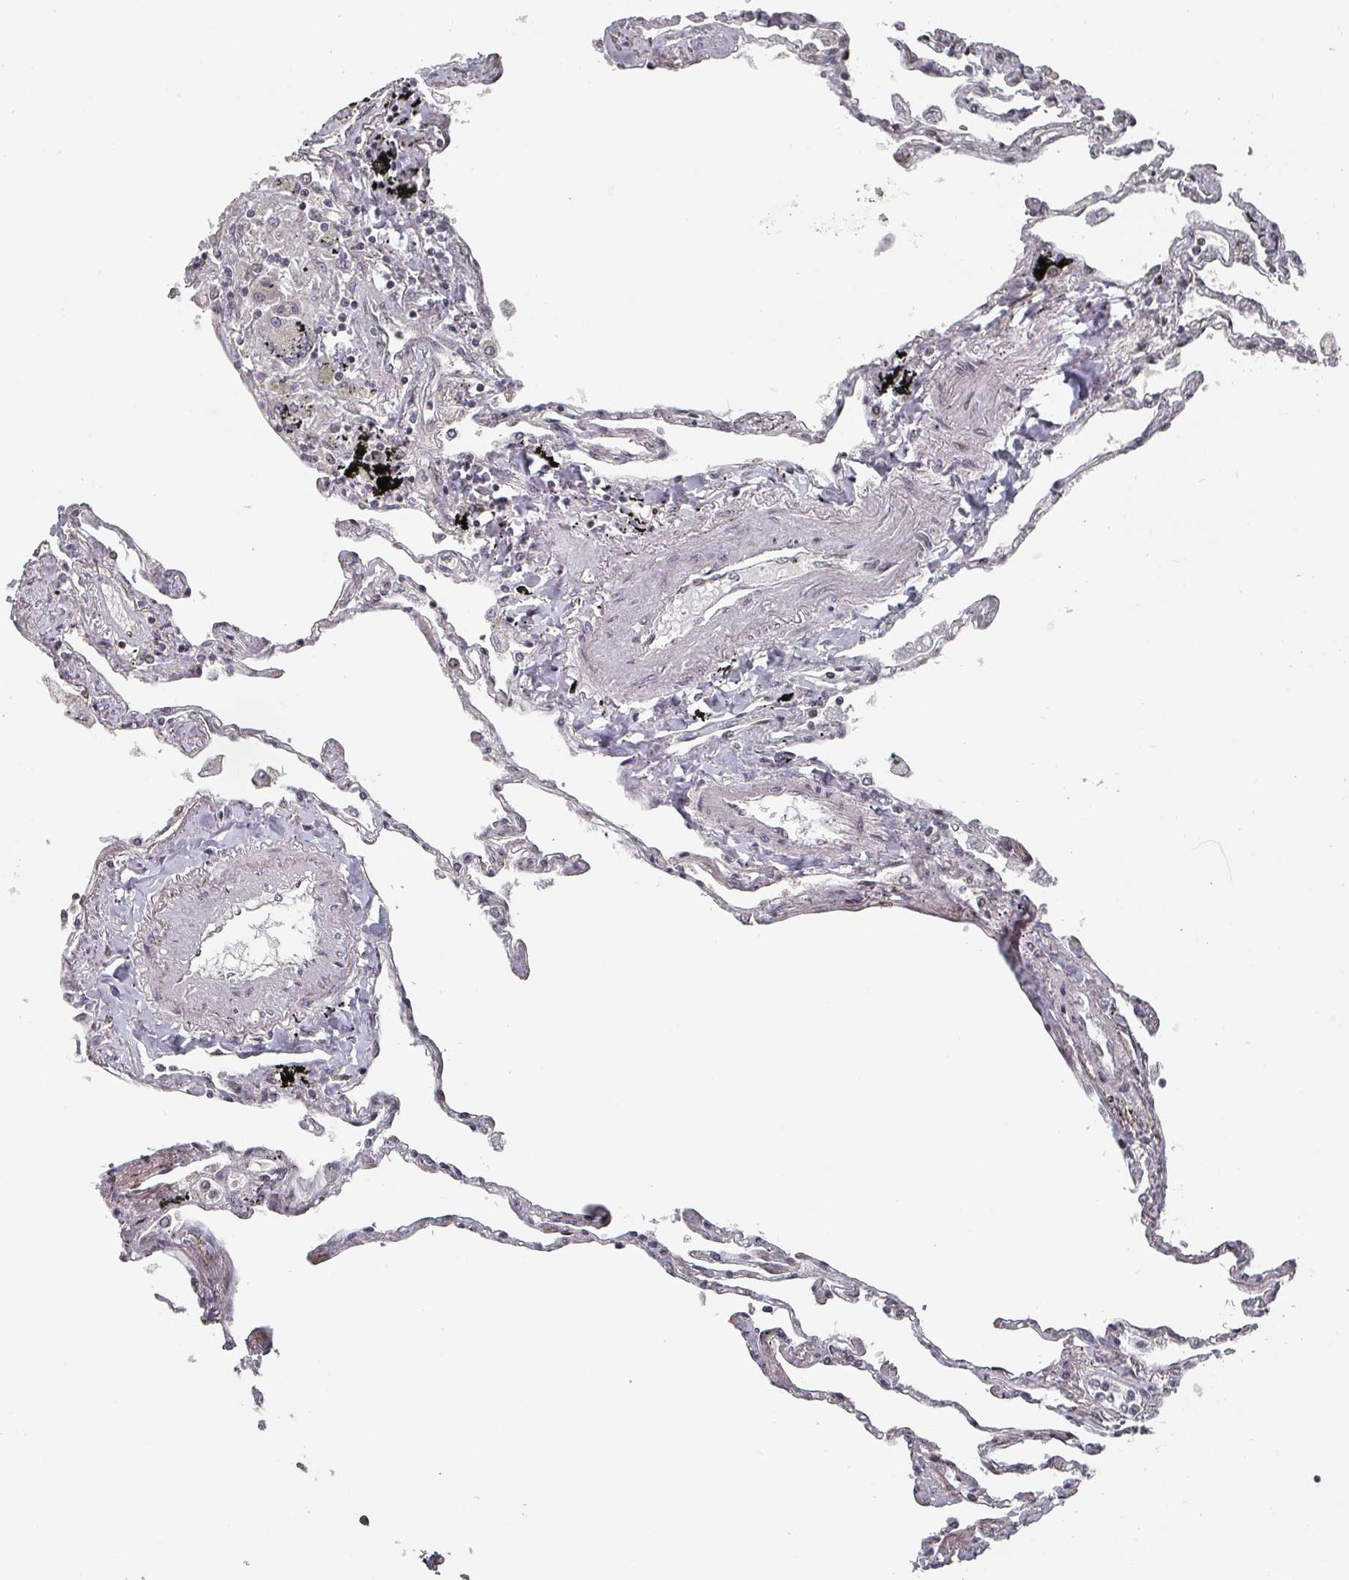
{"staining": {"intensity": "weak", "quantity": "25%-75%", "location": "nuclear"}, "tissue": "lung", "cell_type": "Alveolar cells", "image_type": "normal", "snomed": [{"axis": "morphology", "description": "Normal tissue, NOS"}, {"axis": "topography", "description": "Lung"}], "caption": "High-power microscopy captured an immunohistochemistry image of unremarkable lung, revealing weak nuclear positivity in about 25%-75% of alveolar cells. Using DAB (3,3'-diaminobenzidine) (brown) and hematoxylin (blue) stains, captured at high magnification using brightfield microscopy.", "gene": "KIF1C", "patient": {"sex": "female", "age": 67}}